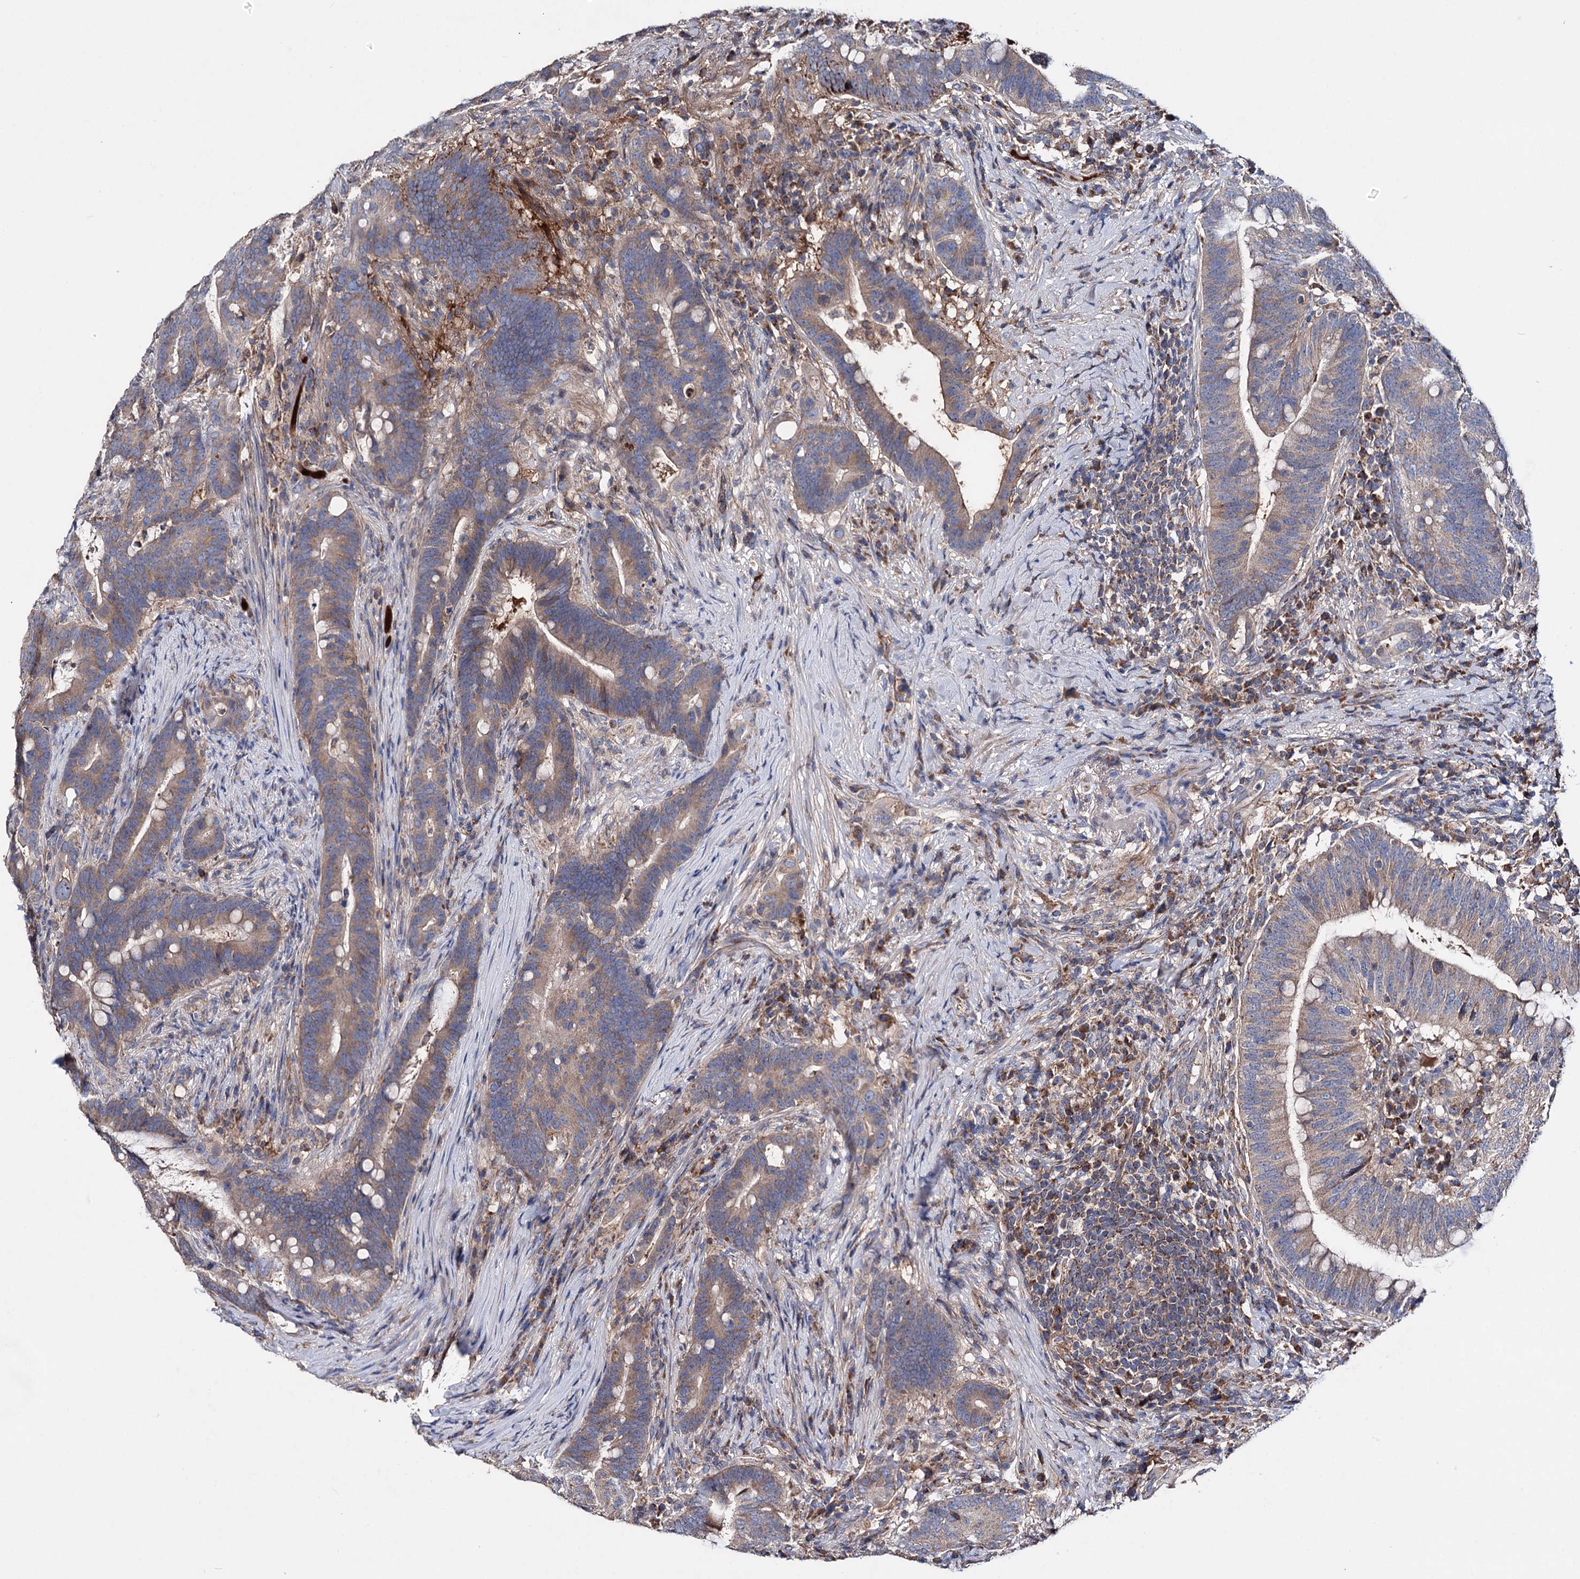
{"staining": {"intensity": "weak", "quantity": ">75%", "location": "cytoplasmic/membranous"}, "tissue": "colorectal cancer", "cell_type": "Tumor cells", "image_type": "cancer", "snomed": [{"axis": "morphology", "description": "Adenocarcinoma, NOS"}, {"axis": "topography", "description": "Colon"}], "caption": "DAB (3,3'-diaminobenzidine) immunohistochemical staining of human adenocarcinoma (colorectal) displays weak cytoplasmic/membranous protein staining in approximately >75% of tumor cells.", "gene": "CLPB", "patient": {"sex": "female", "age": 66}}